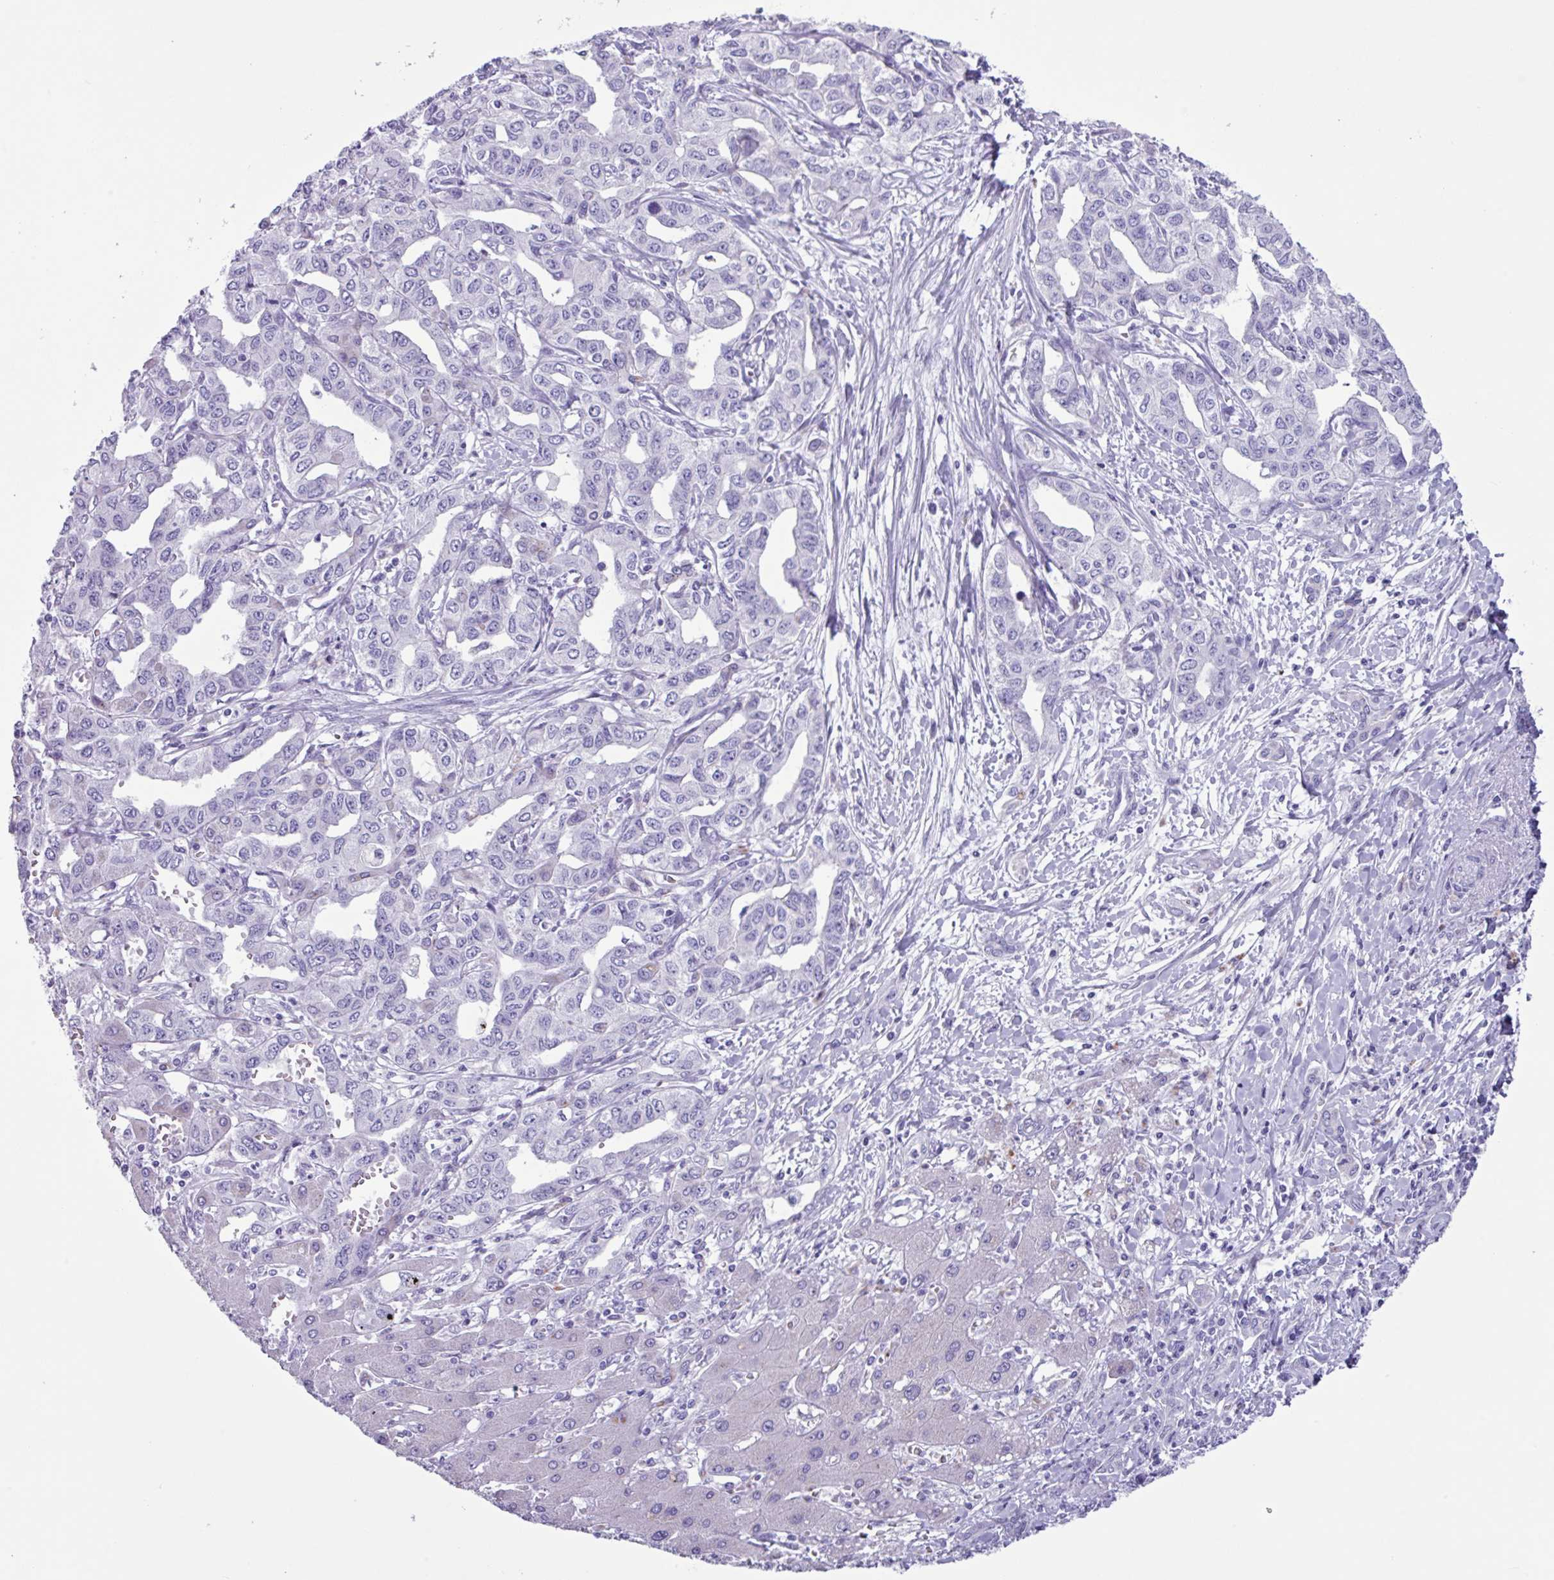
{"staining": {"intensity": "negative", "quantity": "none", "location": "none"}, "tissue": "liver cancer", "cell_type": "Tumor cells", "image_type": "cancer", "snomed": [{"axis": "morphology", "description": "Cholangiocarcinoma"}, {"axis": "topography", "description": "Liver"}], "caption": "Tumor cells show no significant protein staining in liver cancer.", "gene": "AGO3", "patient": {"sex": "male", "age": 59}}